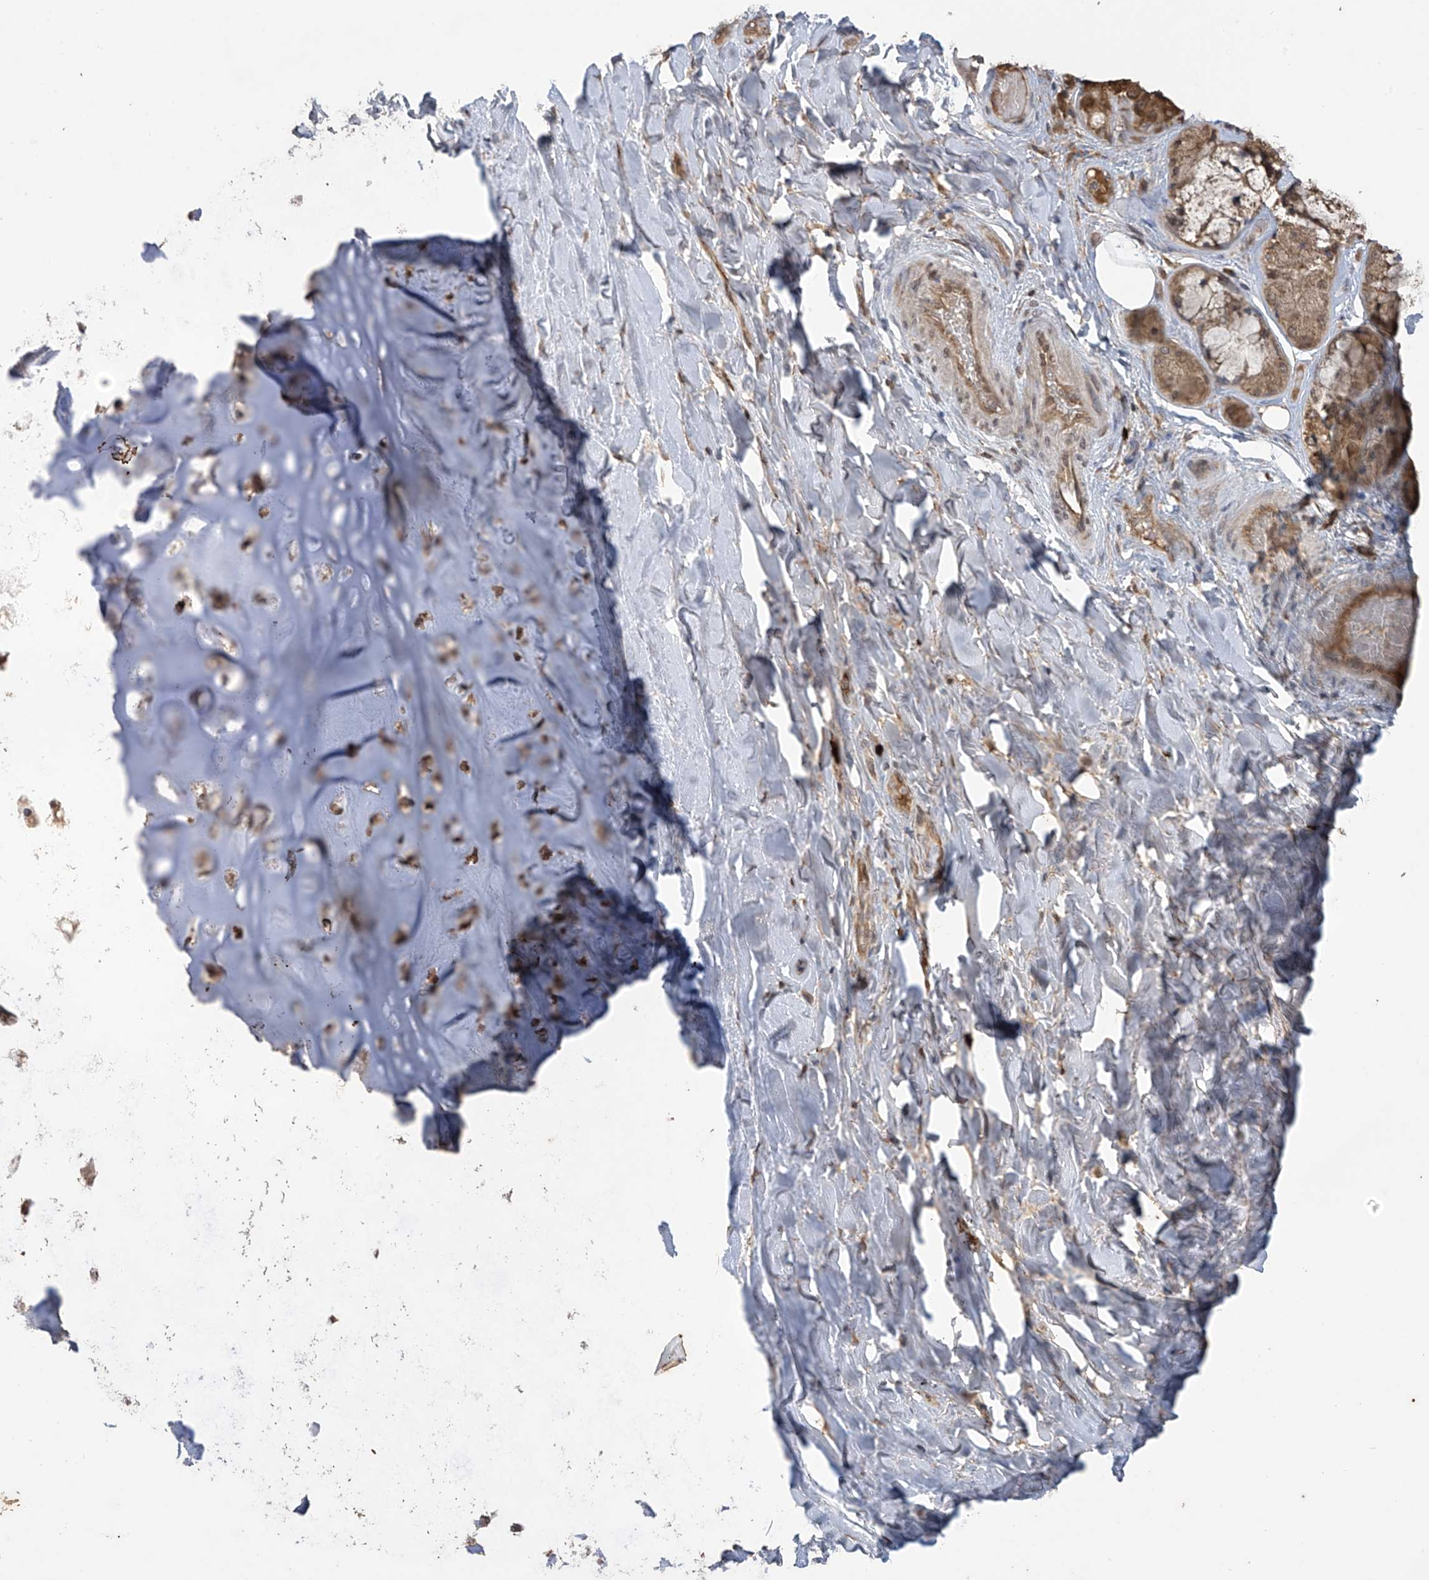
{"staining": {"intensity": "negative", "quantity": "none", "location": "none"}, "tissue": "adipose tissue", "cell_type": "Adipocytes", "image_type": "normal", "snomed": [{"axis": "morphology", "description": "Normal tissue, NOS"}, {"axis": "morphology", "description": "Squamous cell carcinoma, NOS"}, {"axis": "topography", "description": "Lymph node"}, {"axis": "topography", "description": "Bronchus"}, {"axis": "topography", "description": "Lung"}], "caption": "High magnification brightfield microscopy of benign adipose tissue stained with DAB (brown) and counterstained with hematoxylin (blue): adipocytes show no significant staining. (Brightfield microscopy of DAB immunohistochemistry at high magnification).", "gene": "PNPT1", "patient": {"sex": "male", "age": 66}}